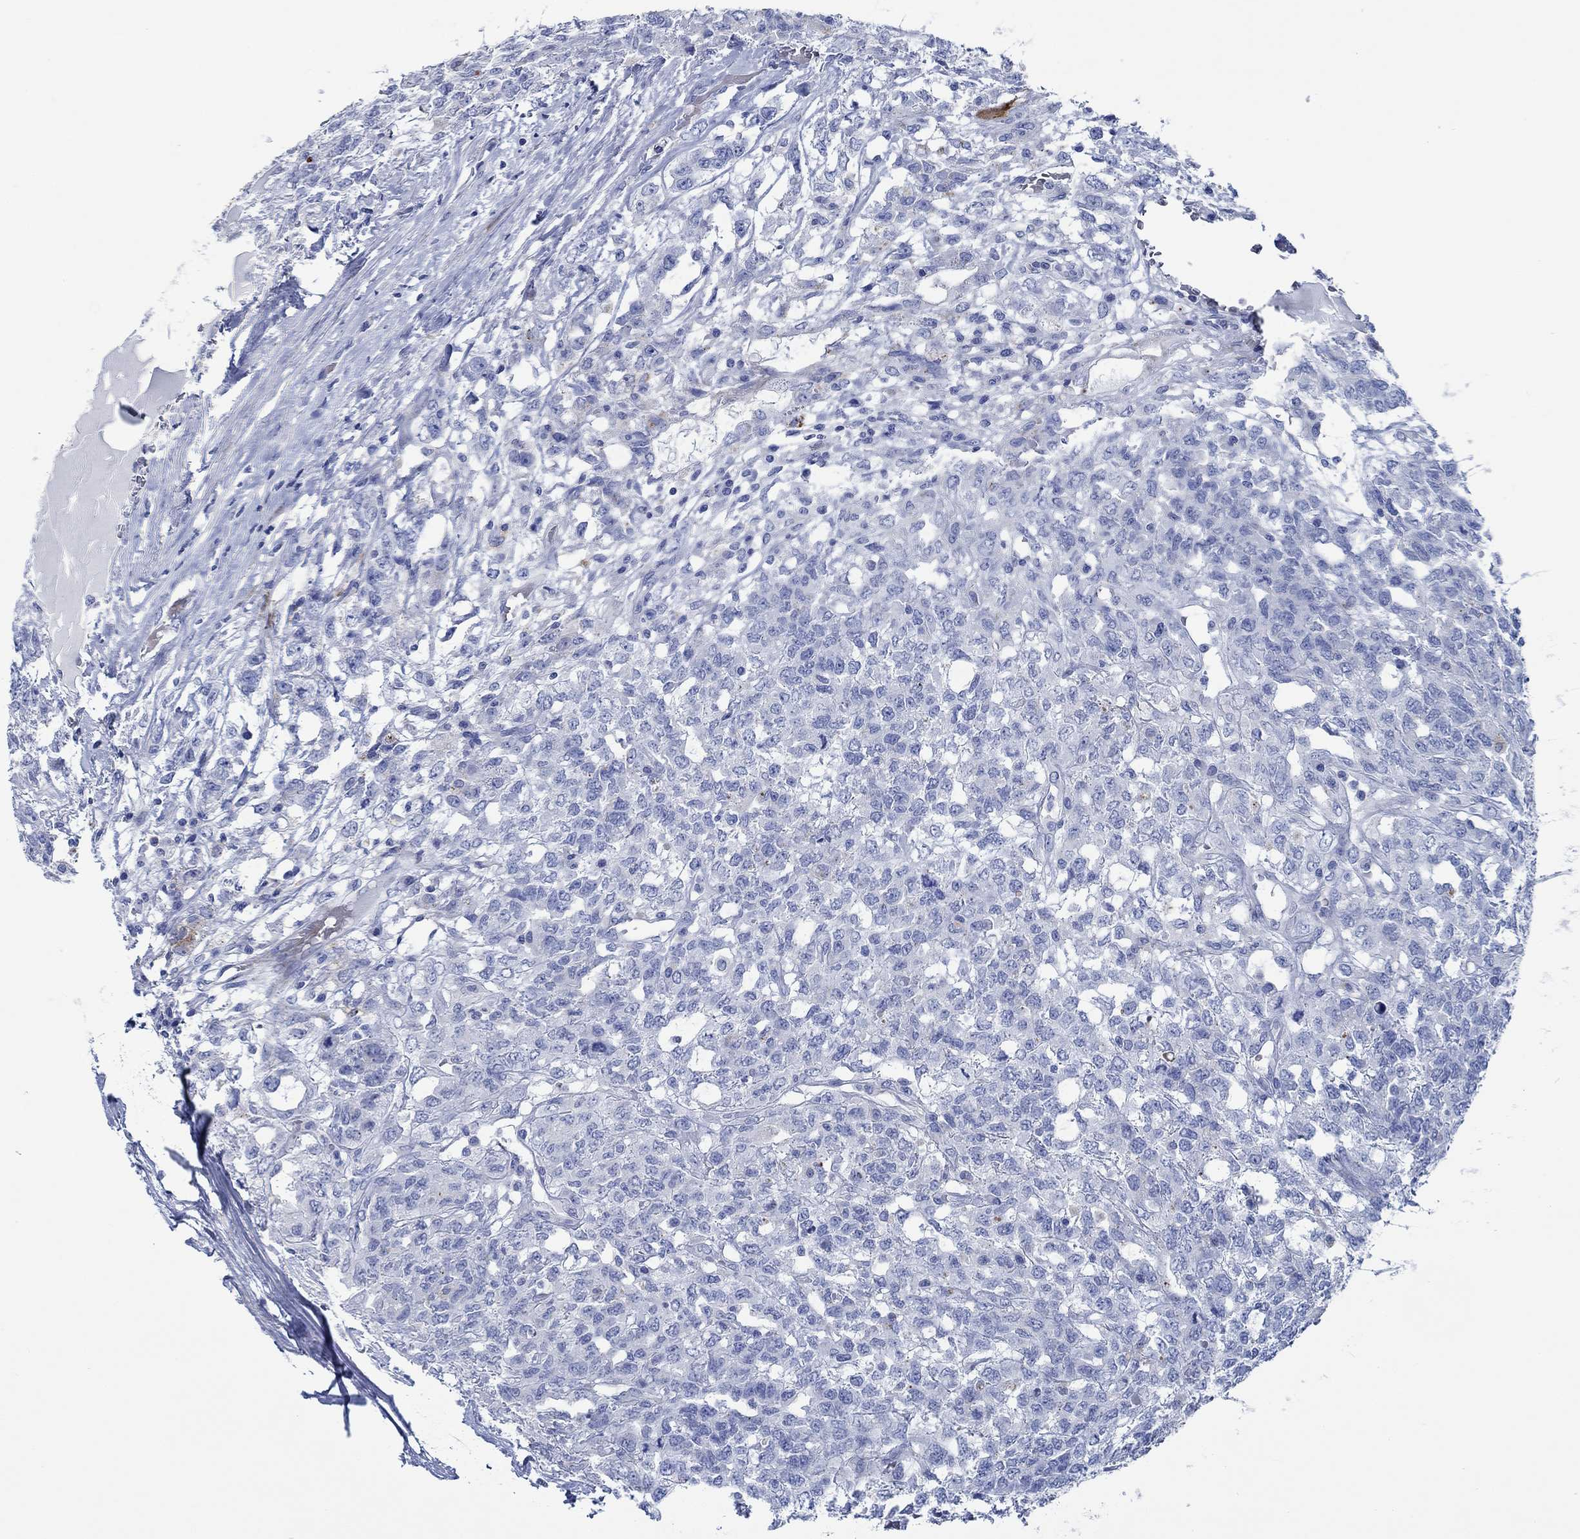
{"staining": {"intensity": "negative", "quantity": "none", "location": "none"}, "tissue": "testis cancer", "cell_type": "Tumor cells", "image_type": "cancer", "snomed": [{"axis": "morphology", "description": "Seminoma, NOS"}, {"axis": "topography", "description": "Testis"}], "caption": "Tumor cells show no significant protein expression in testis cancer (seminoma).", "gene": "SVEP1", "patient": {"sex": "male", "age": 52}}